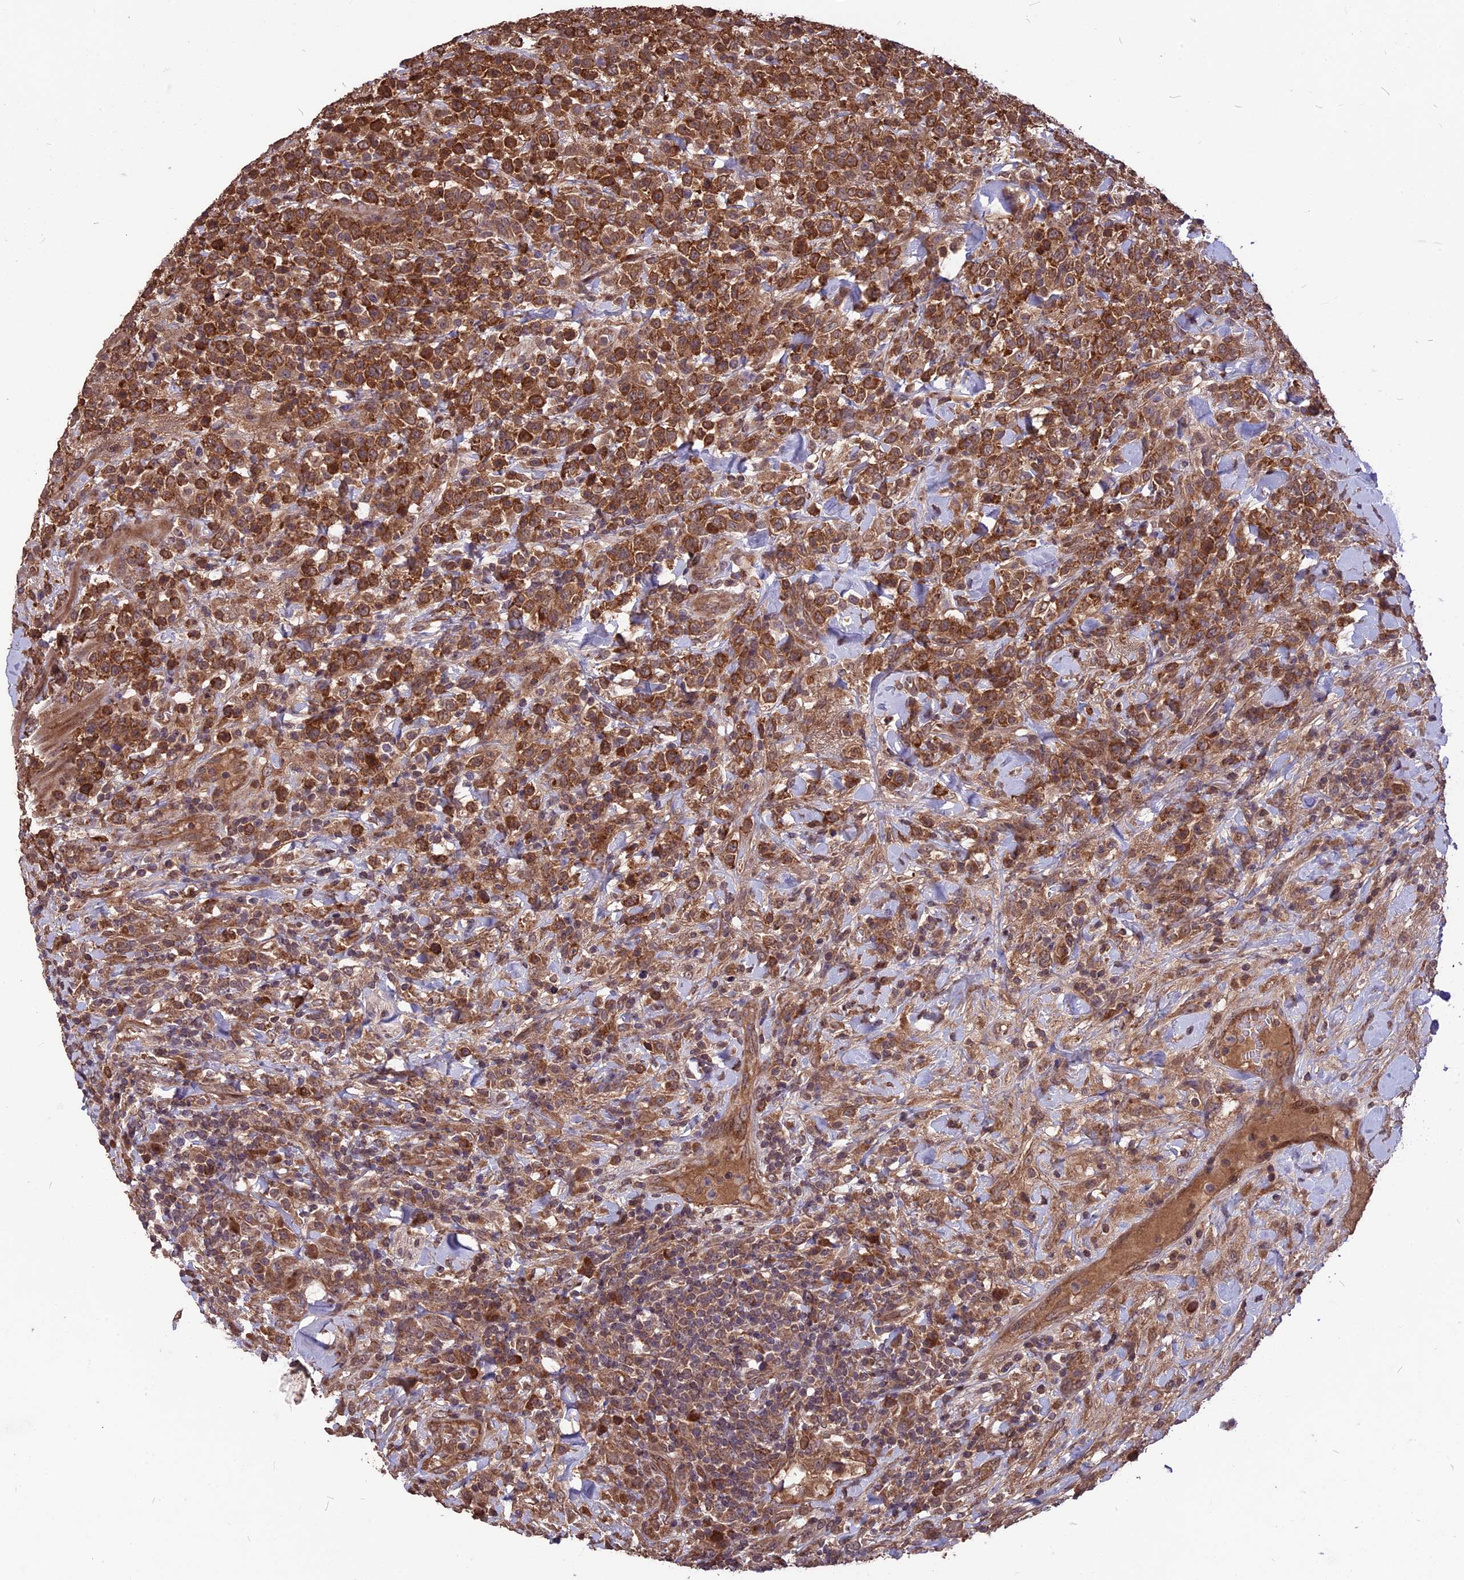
{"staining": {"intensity": "moderate", "quantity": ">75%", "location": "cytoplasmic/membranous,nuclear"}, "tissue": "lymphoma", "cell_type": "Tumor cells", "image_type": "cancer", "snomed": [{"axis": "morphology", "description": "Malignant lymphoma, non-Hodgkin's type, High grade"}, {"axis": "topography", "description": "Colon"}], "caption": "Immunohistochemistry (IHC) image of lymphoma stained for a protein (brown), which displays medium levels of moderate cytoplasmic/membranous and nuclear positivity in approximately >75% of tumor cells.", "gene": "ZNF598", "patient": {"sex": "female", "age": 53}}